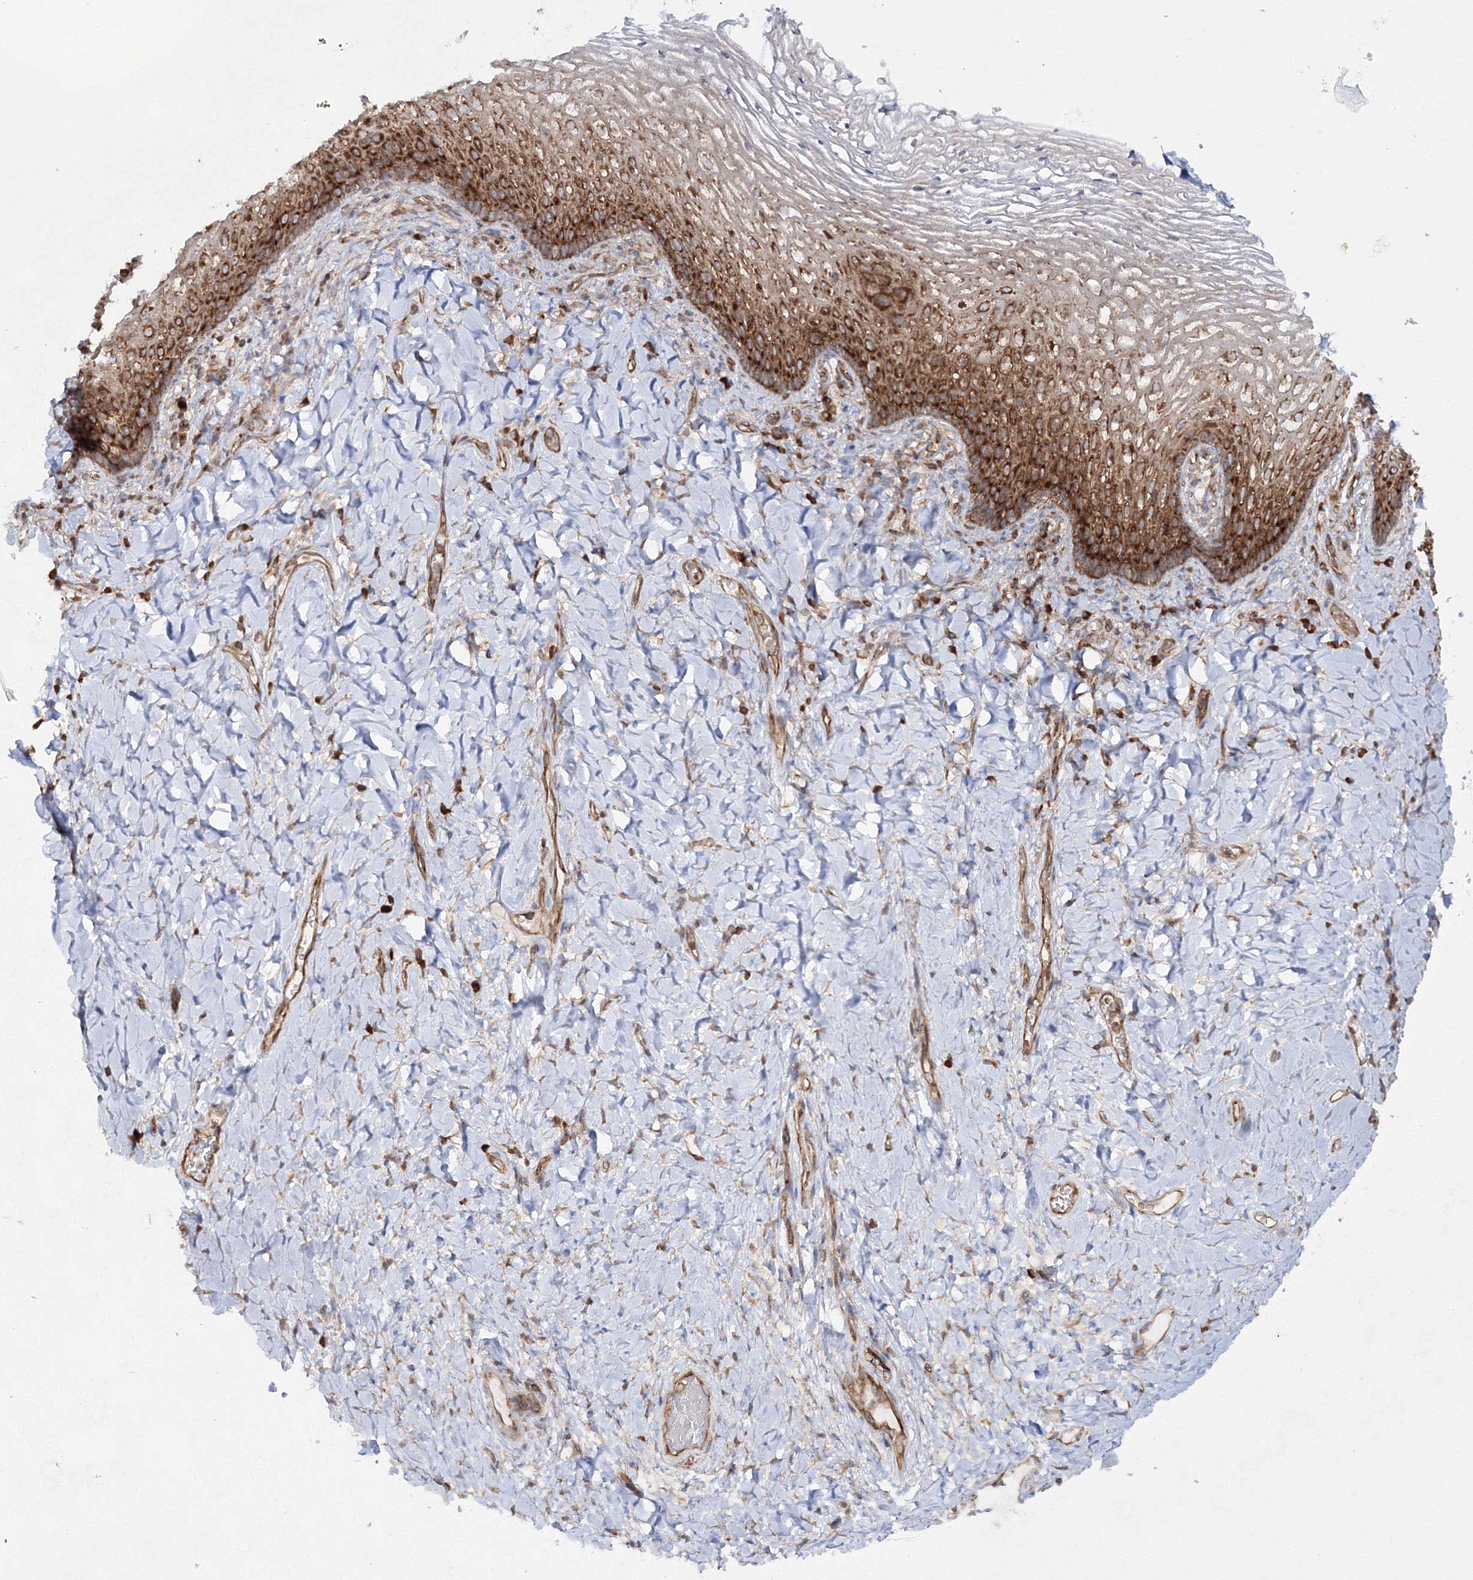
{"staining": {"intensity": "strong", "quantity": ">75%", "location": "cytoplasmic/membranous"}, "tissue": "vagina", "cell_type": "Squamous epithelial cells", "image_type": "normal", "snomed": [{"axis": "morphology", "description": "Normal tissue, NOS"}, {"axis": "topography", "description": "Vagina"}], "caption": "Immunohistochemistry image of normal vagina: vagina stained using immunohistochemistry (IHC) demonstrates high levels of strong protein expression localized specifically in the cytoplasmic/membranous of squamous epithelial cells, appearing as a cytoplasmic/membranous brown color.", "gene": "HARS1", "patient": {"sex": "female", "age": 60}}